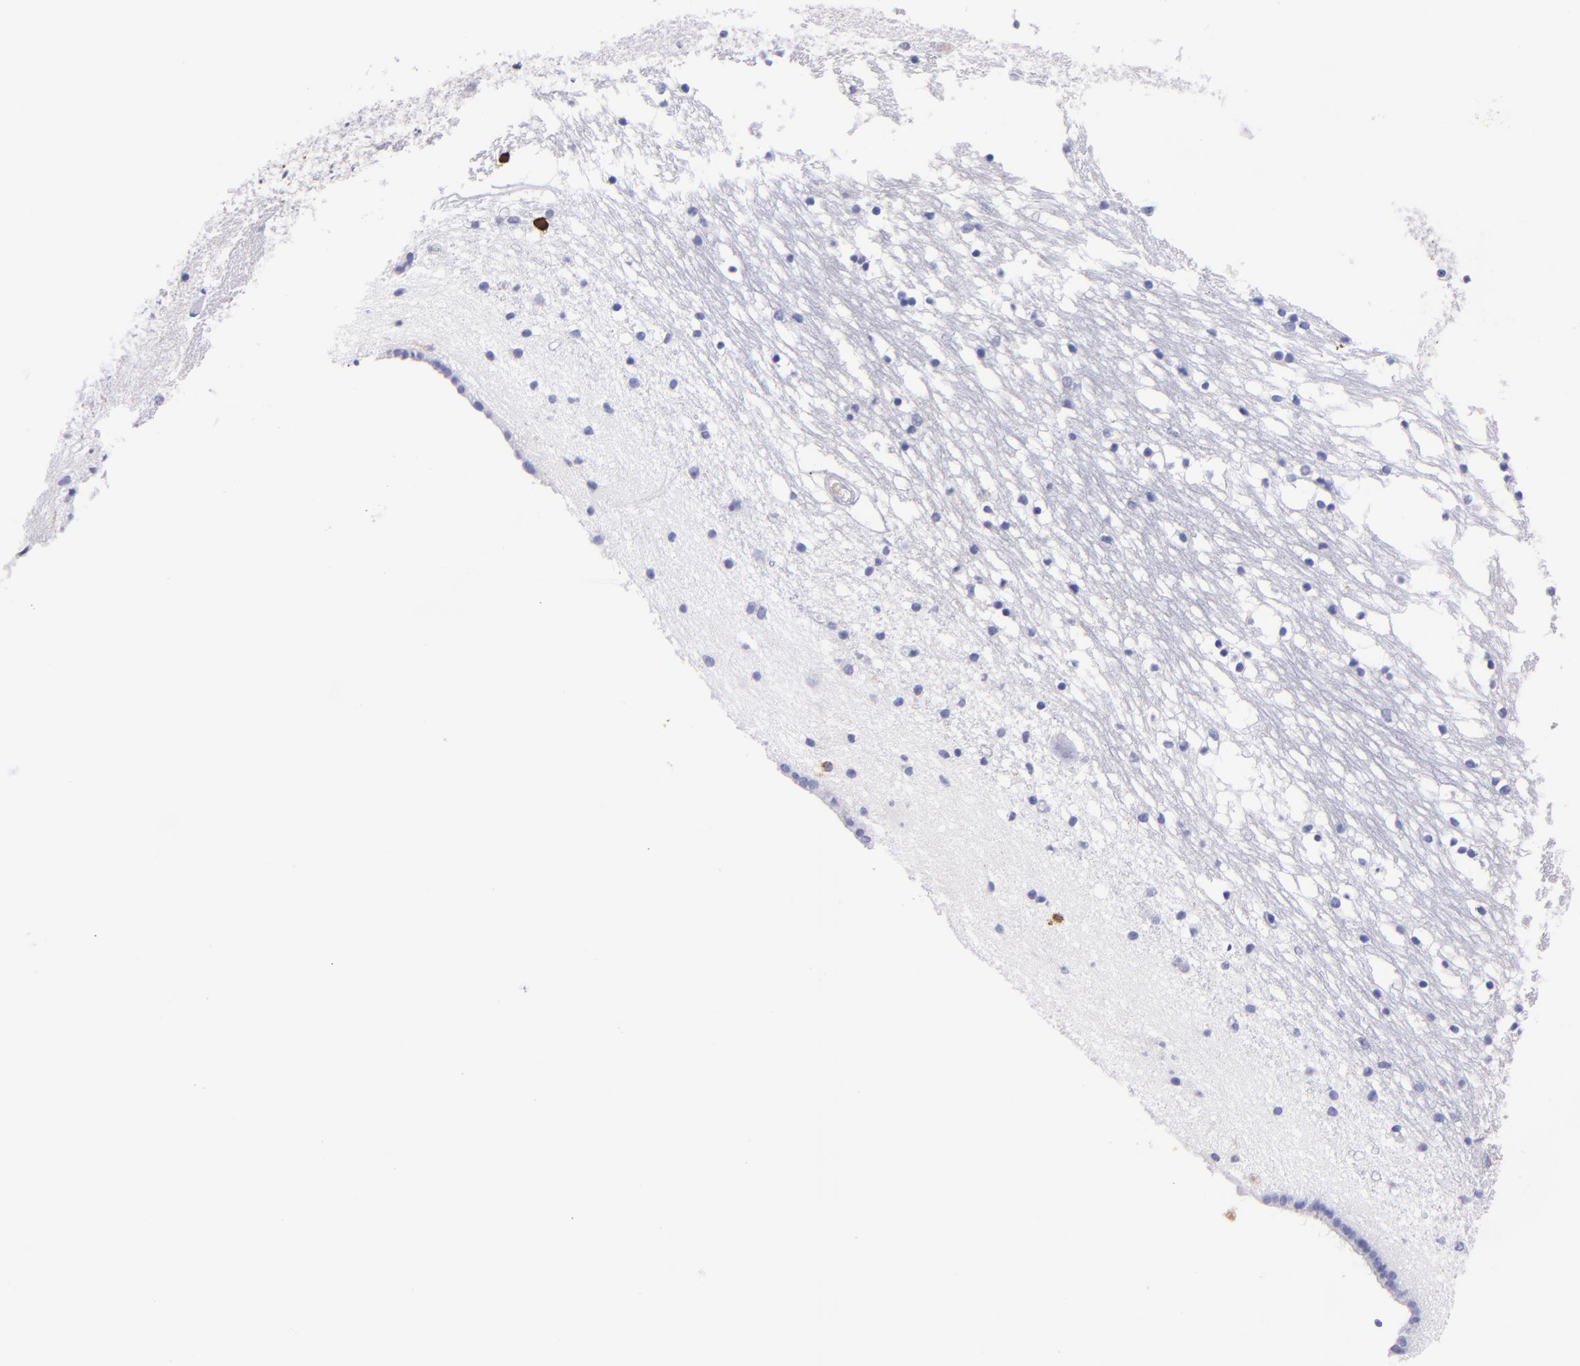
{"staining": {"intensity": "negative", "quantity": "none", "location": "none"}, "tissue": "caudate", "cell_type": "Glial cells", "image_type": "normal", "snomed": [{"axis": "morphology", "description": "Normal tissue, NOS"}, {"axis": "topography", "description": "Lateral ventricle wall"}], "caption": "Glial cells show no significant expression in normal caudate. (DAB IHC visualized using brightfield microscopy, high magnification).", "gene": "SPN", "patient": {"sex": "male", "age": 45}}